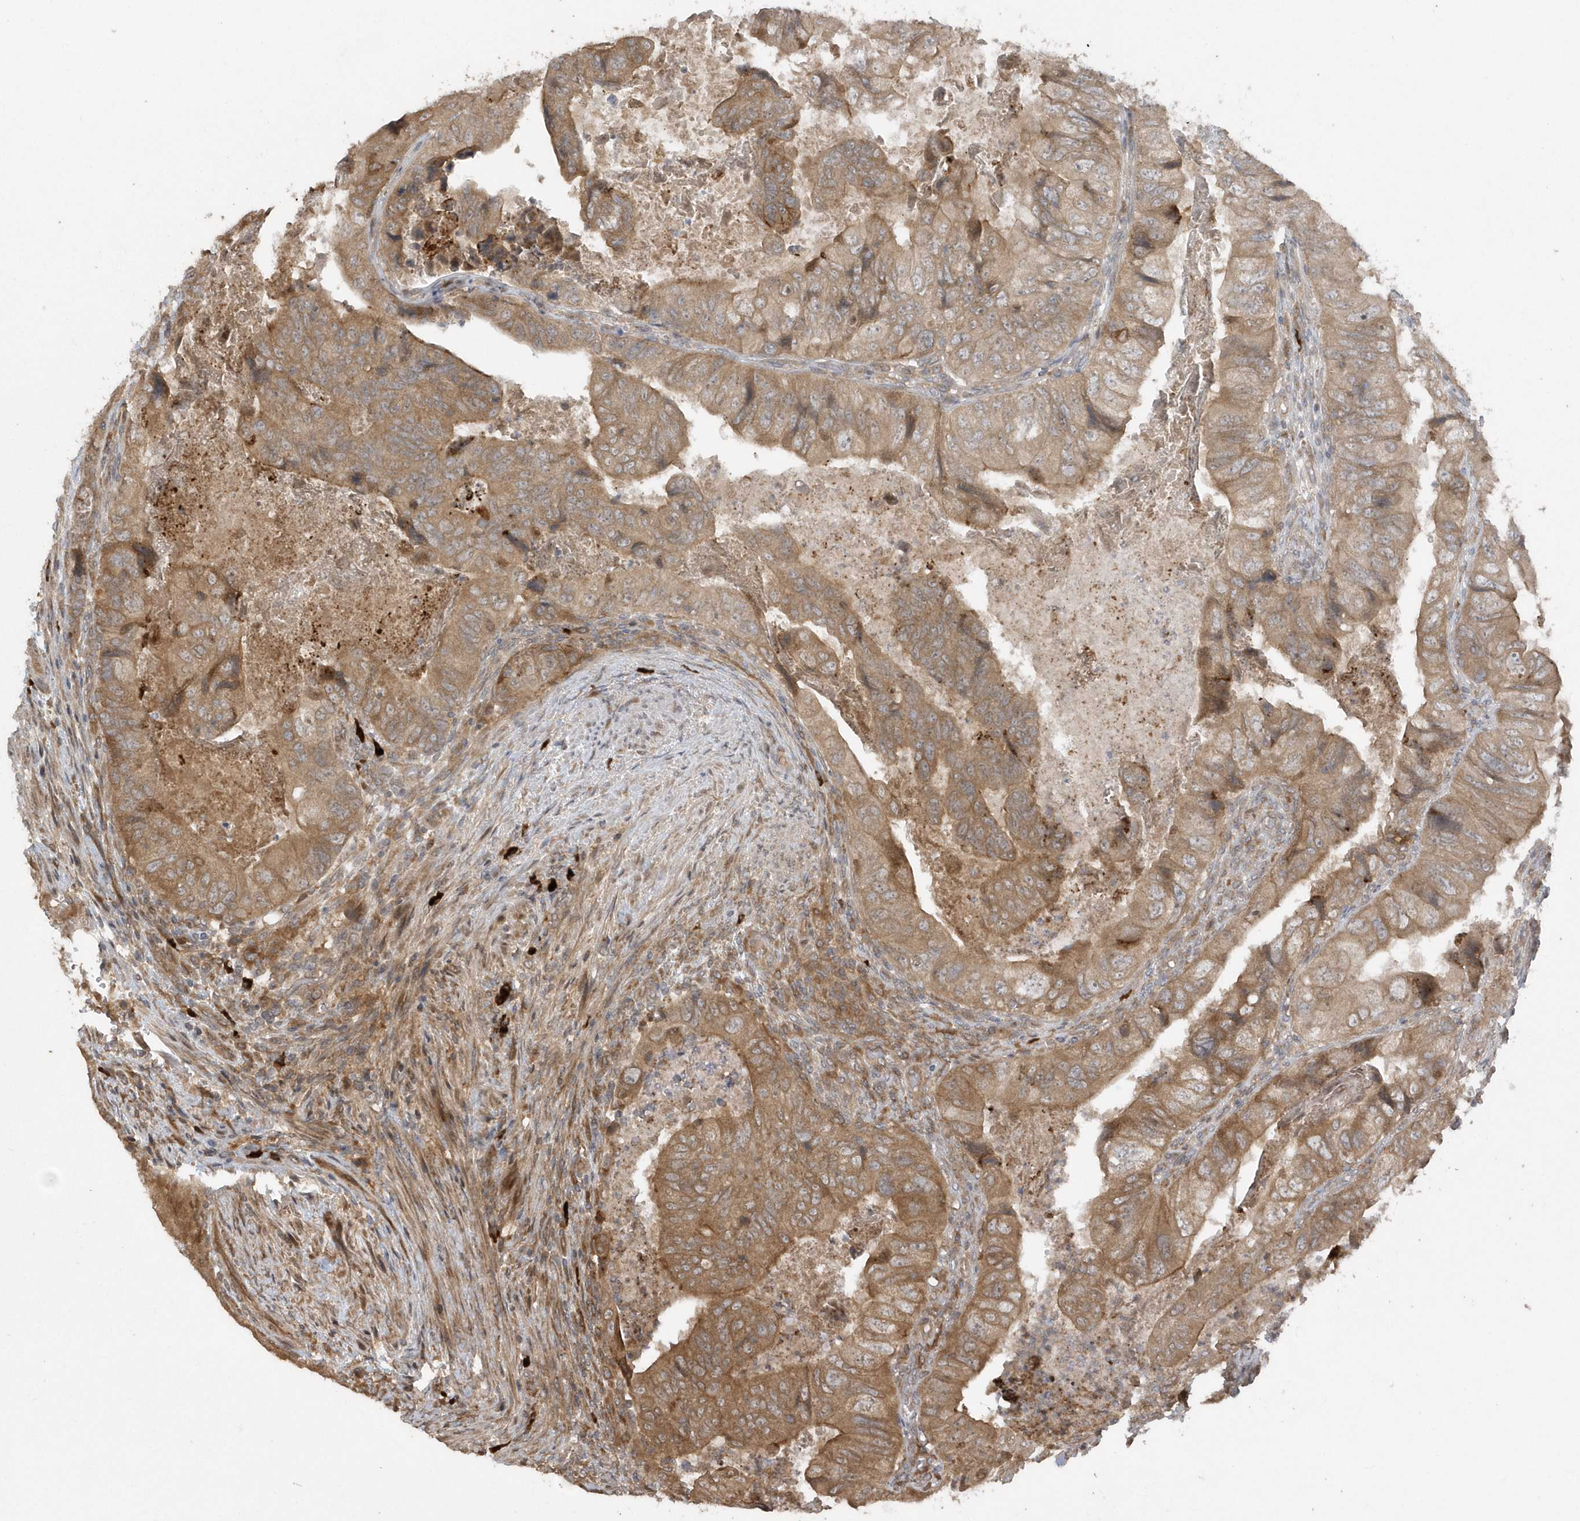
{"staining": {"intensity": "moderate", "quantity": ">75%", "location": "cytoplasmic/membranous"}, "tissue": "colorectal cancer", "cell_type": "Tumor cells", "image_type": "cancer", "snomed": [{"axis": "morphology", "description": "Adenocarcinoma, NOS"}, {"axis": "topography", "description": "Rectum"}], "caption": "Immunohistochemical staining of colorectal adenocarcinoma reveals medium levels of moderate cytoplasmic/membranous protein staining in approximately >75% of tumor cells. (DAB (3,3'-diaminobenzidine) IHC, brown staining for protein, blue staining for nuclei).", "gene": "HERPUD1", "patient": {"sex": "male", "age": 63}}